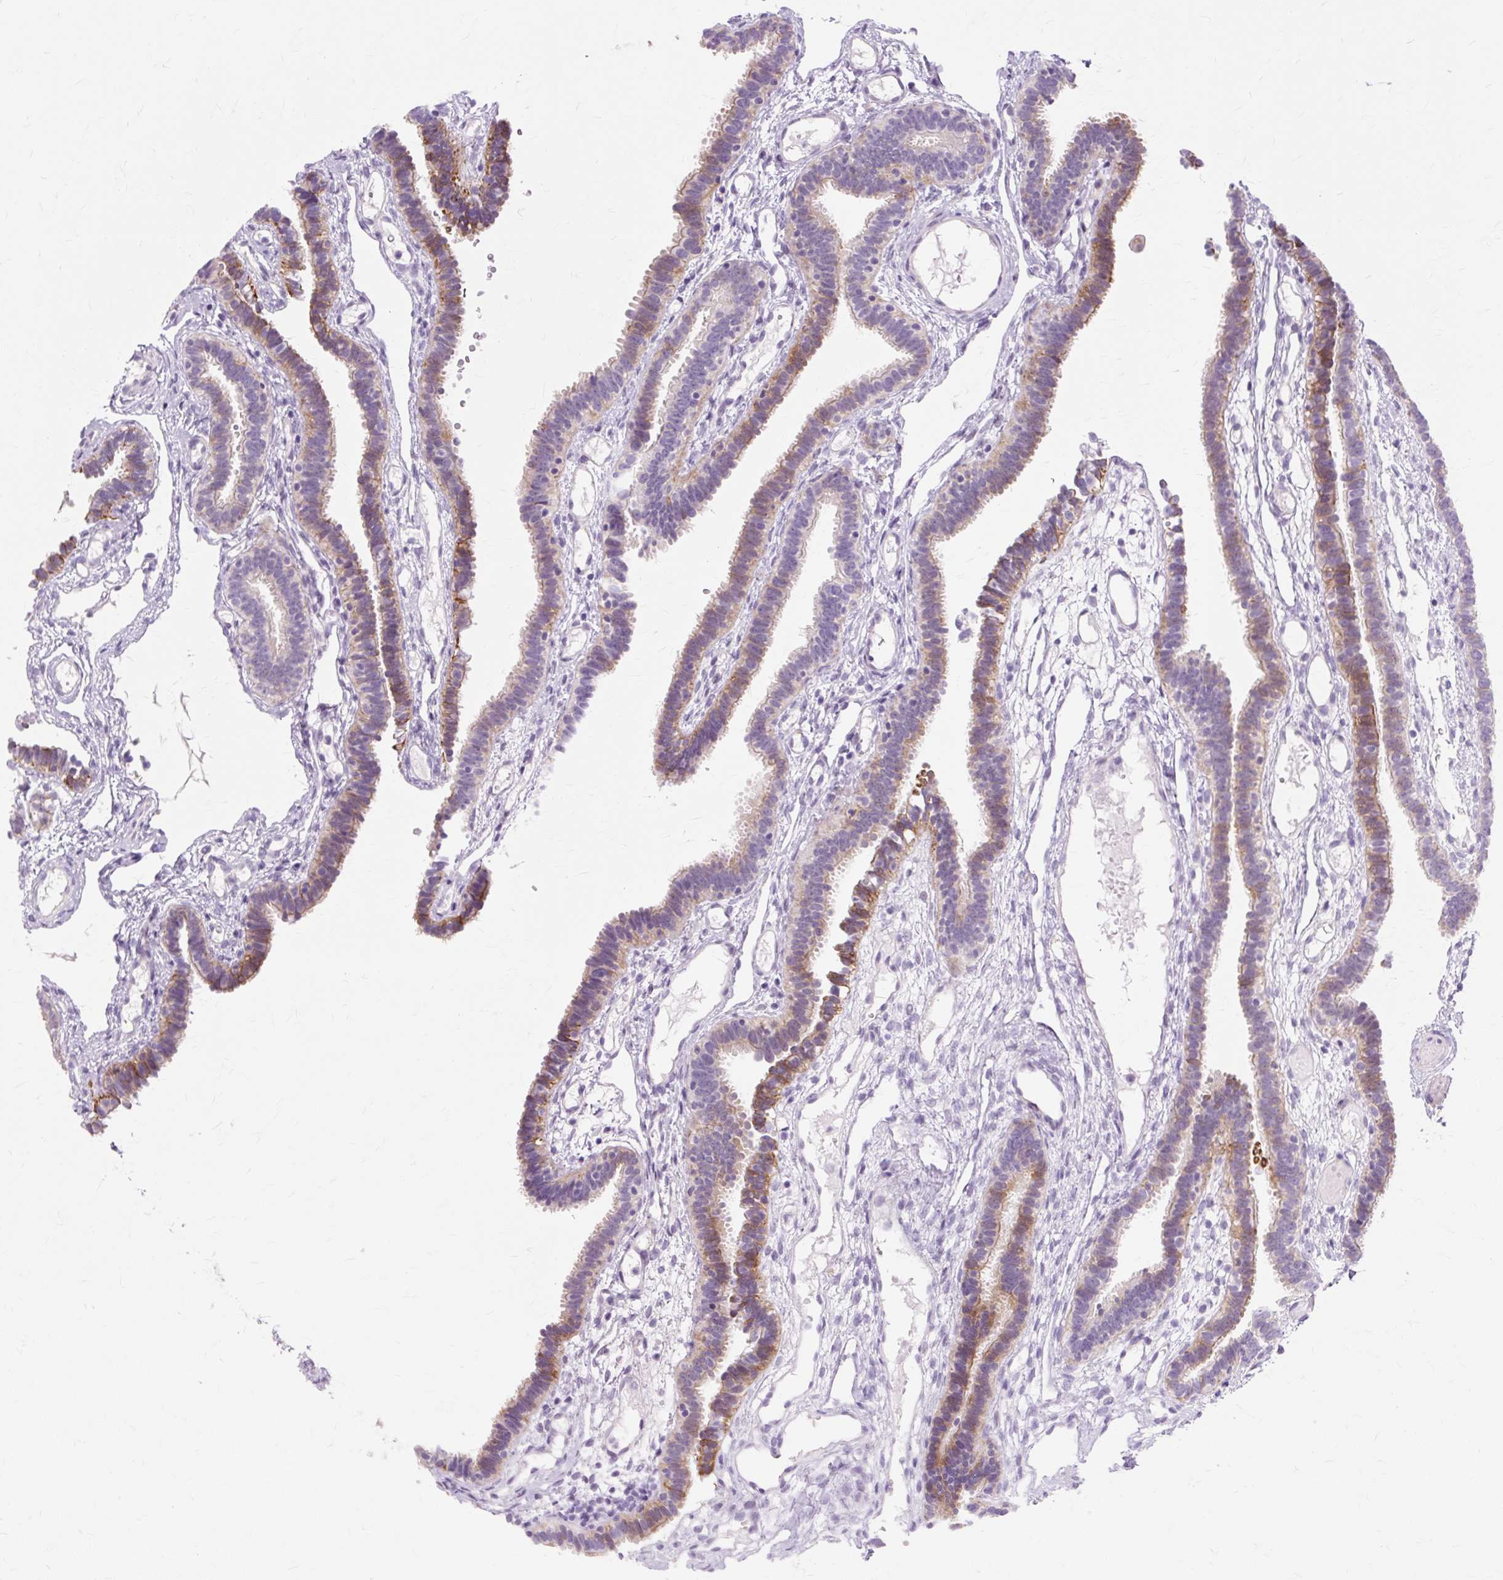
{"staining": {"intensity": "moderate", "quantity": "25%-75%", "location": "cytoplasmic/membranous"}, "tissue": "fallopian tube", "cell_type": "Glandular cells", "image_type": "normal", "snomed": [{"axis": "morphology", "description": "Normal tissue, NOS"}, {"axis": "topography", "description": "Fallopian tube"}], "caption": "Normal fallopian tube reveals moderate cytoplasmic/membranous staining in about 25%-75% of glandular cells.", "gene": "IRX2", "patient": {"sex": "female", "age": 37}}